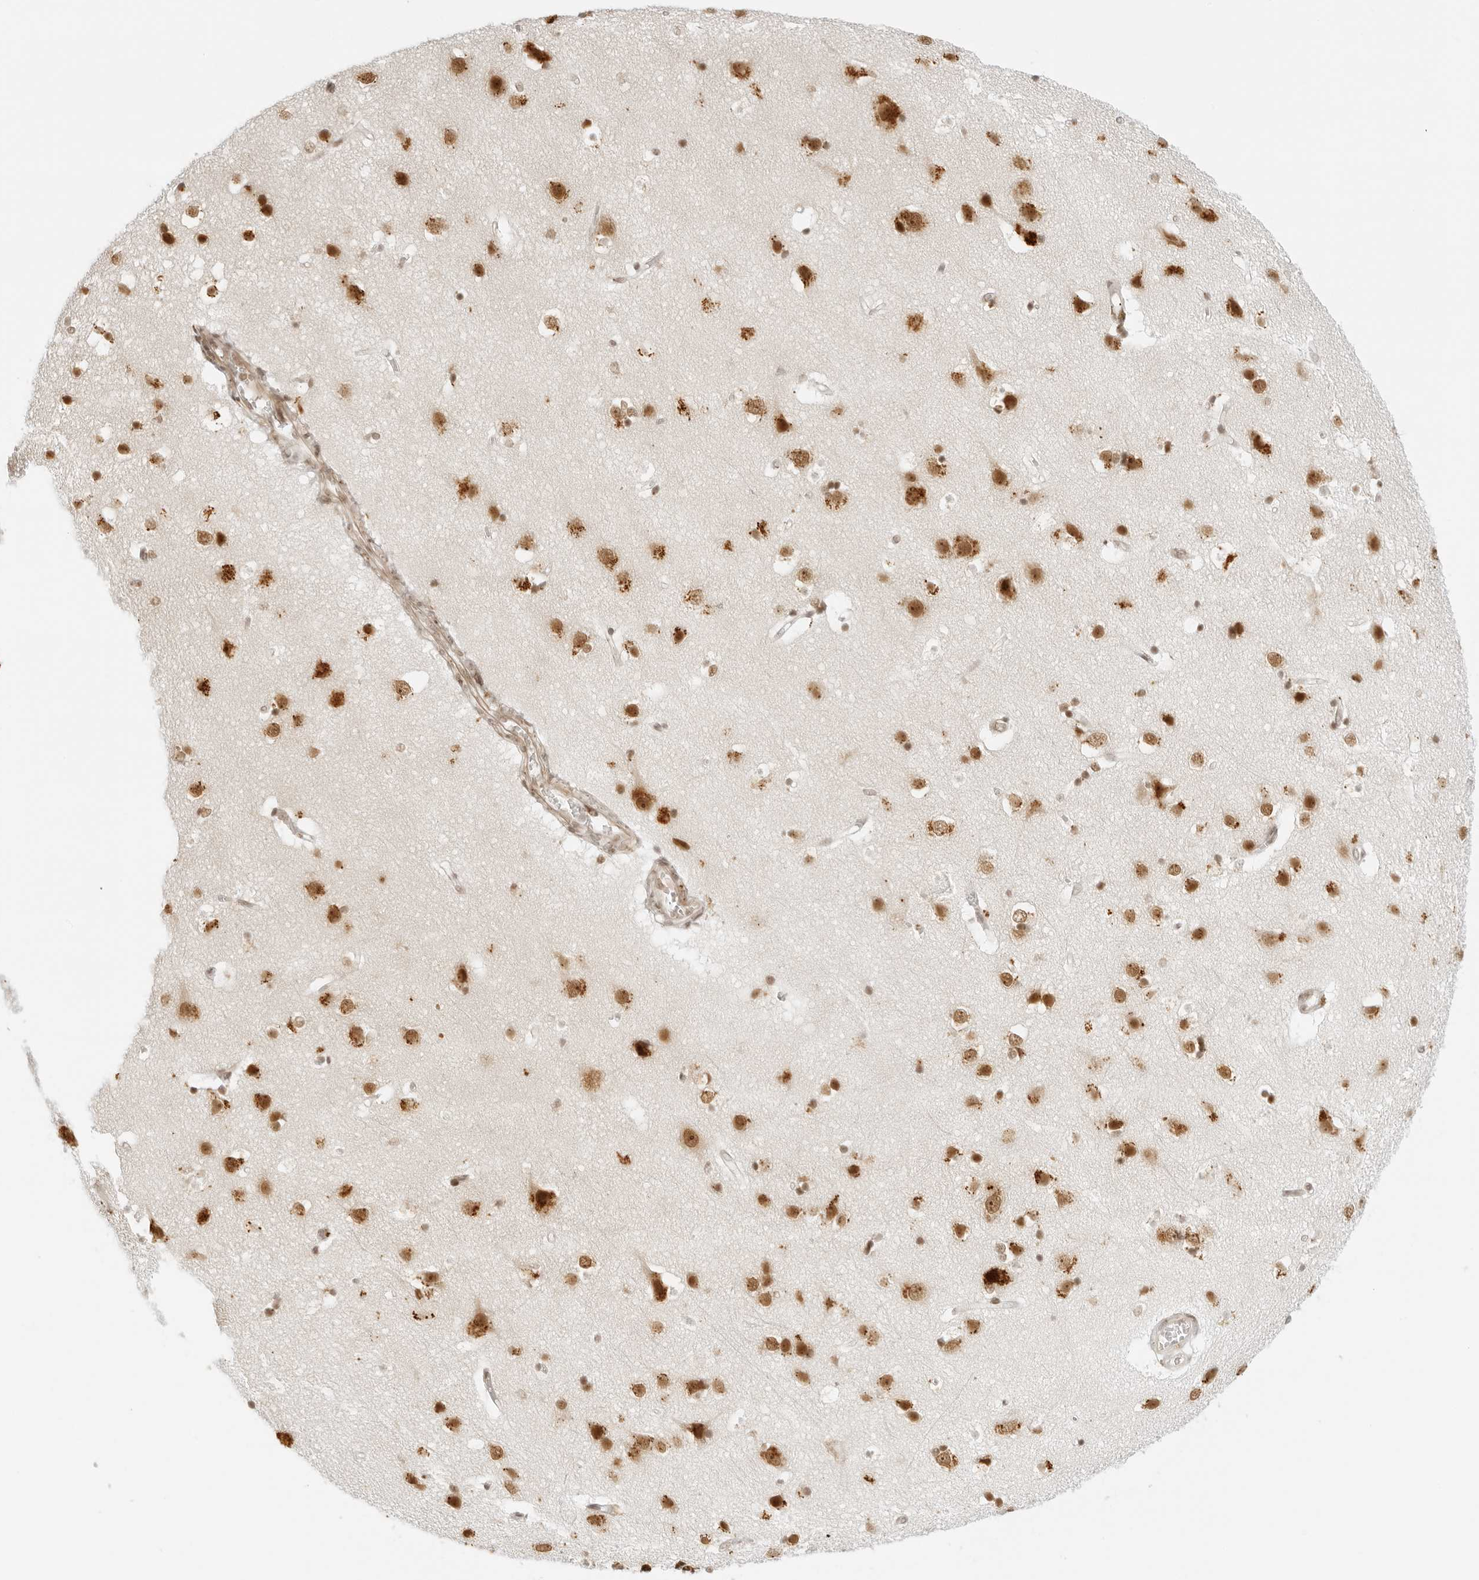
{"staining": {"intensity": "moderate", "quantity": ">75%", "location": "cytoplasmic/membranous,nuclear"}, "tissue": "cerebral cortex", "cell_type": "Endothelial cells", "image_type": "normal", "snomed": [{"axis": "morphology", "description": "Normal tissue, NOS"}, {"axis": "topography", "description": "Cerebral cortex"}], "caption": "A histopathology image of human cerebral cortex stained for a protein demonstrates moderate cytoplasmic/membranous,nuclear brown staining in endothelial cells.", "gene": "RCC1", "patient": {"sex": "male", "age": 54}}